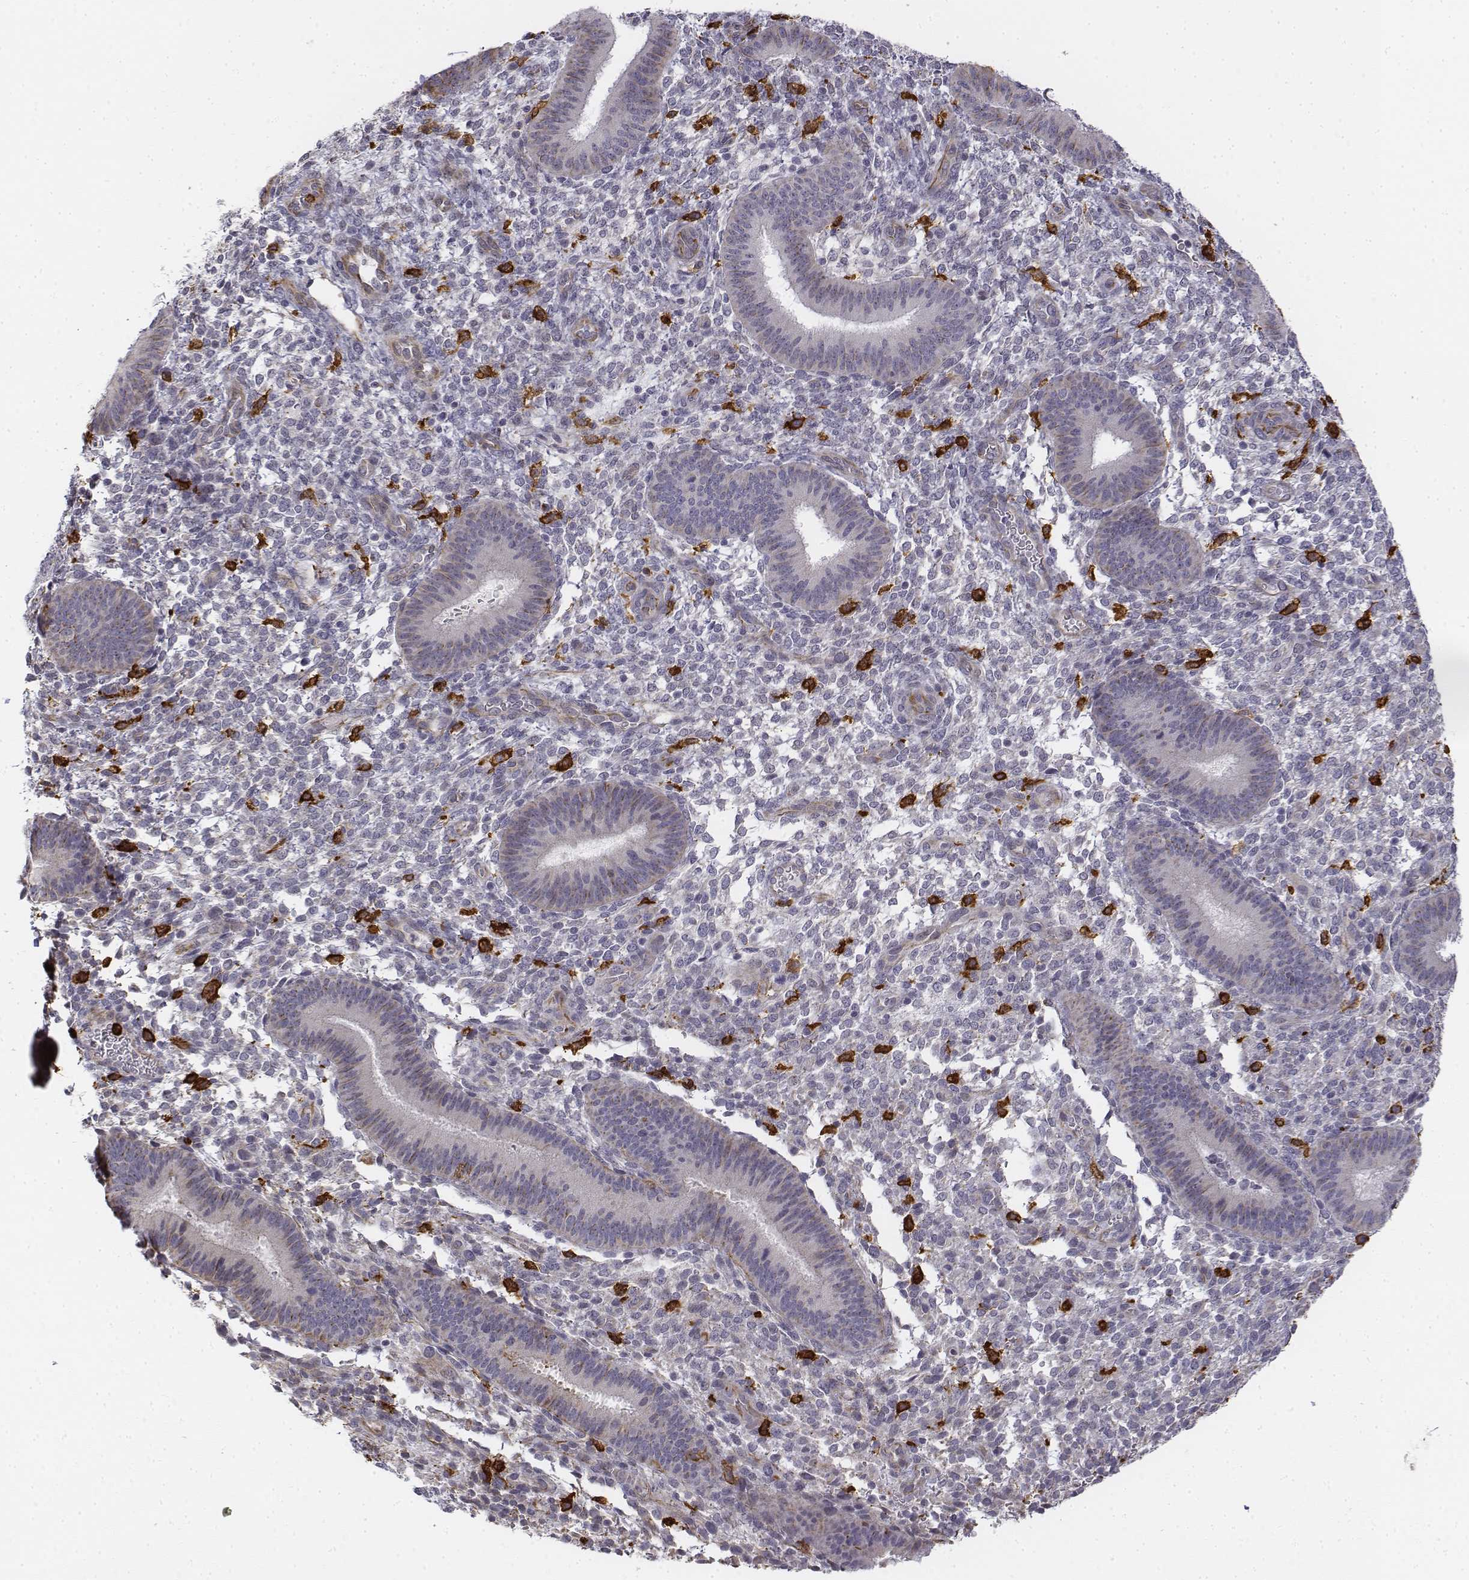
{"staining": {"intensity": "negative", "quantity": "none", "location": "none"}, "tissue": "endometrium", "cell_type": "Cells in endometrial stroma", "image_type": "normal", "snomed": [{"axis": "morphology", "description": "Normal tissue, NOS"}, {"axis": "topography", "description": "Endometrium"}], "caption": "The immunohistochemistry histopathology image has no significant staining in cells in endometrial stroma of endometrium.", "gene": "CD14", "patient": {"sex": "female", "age": 39}}